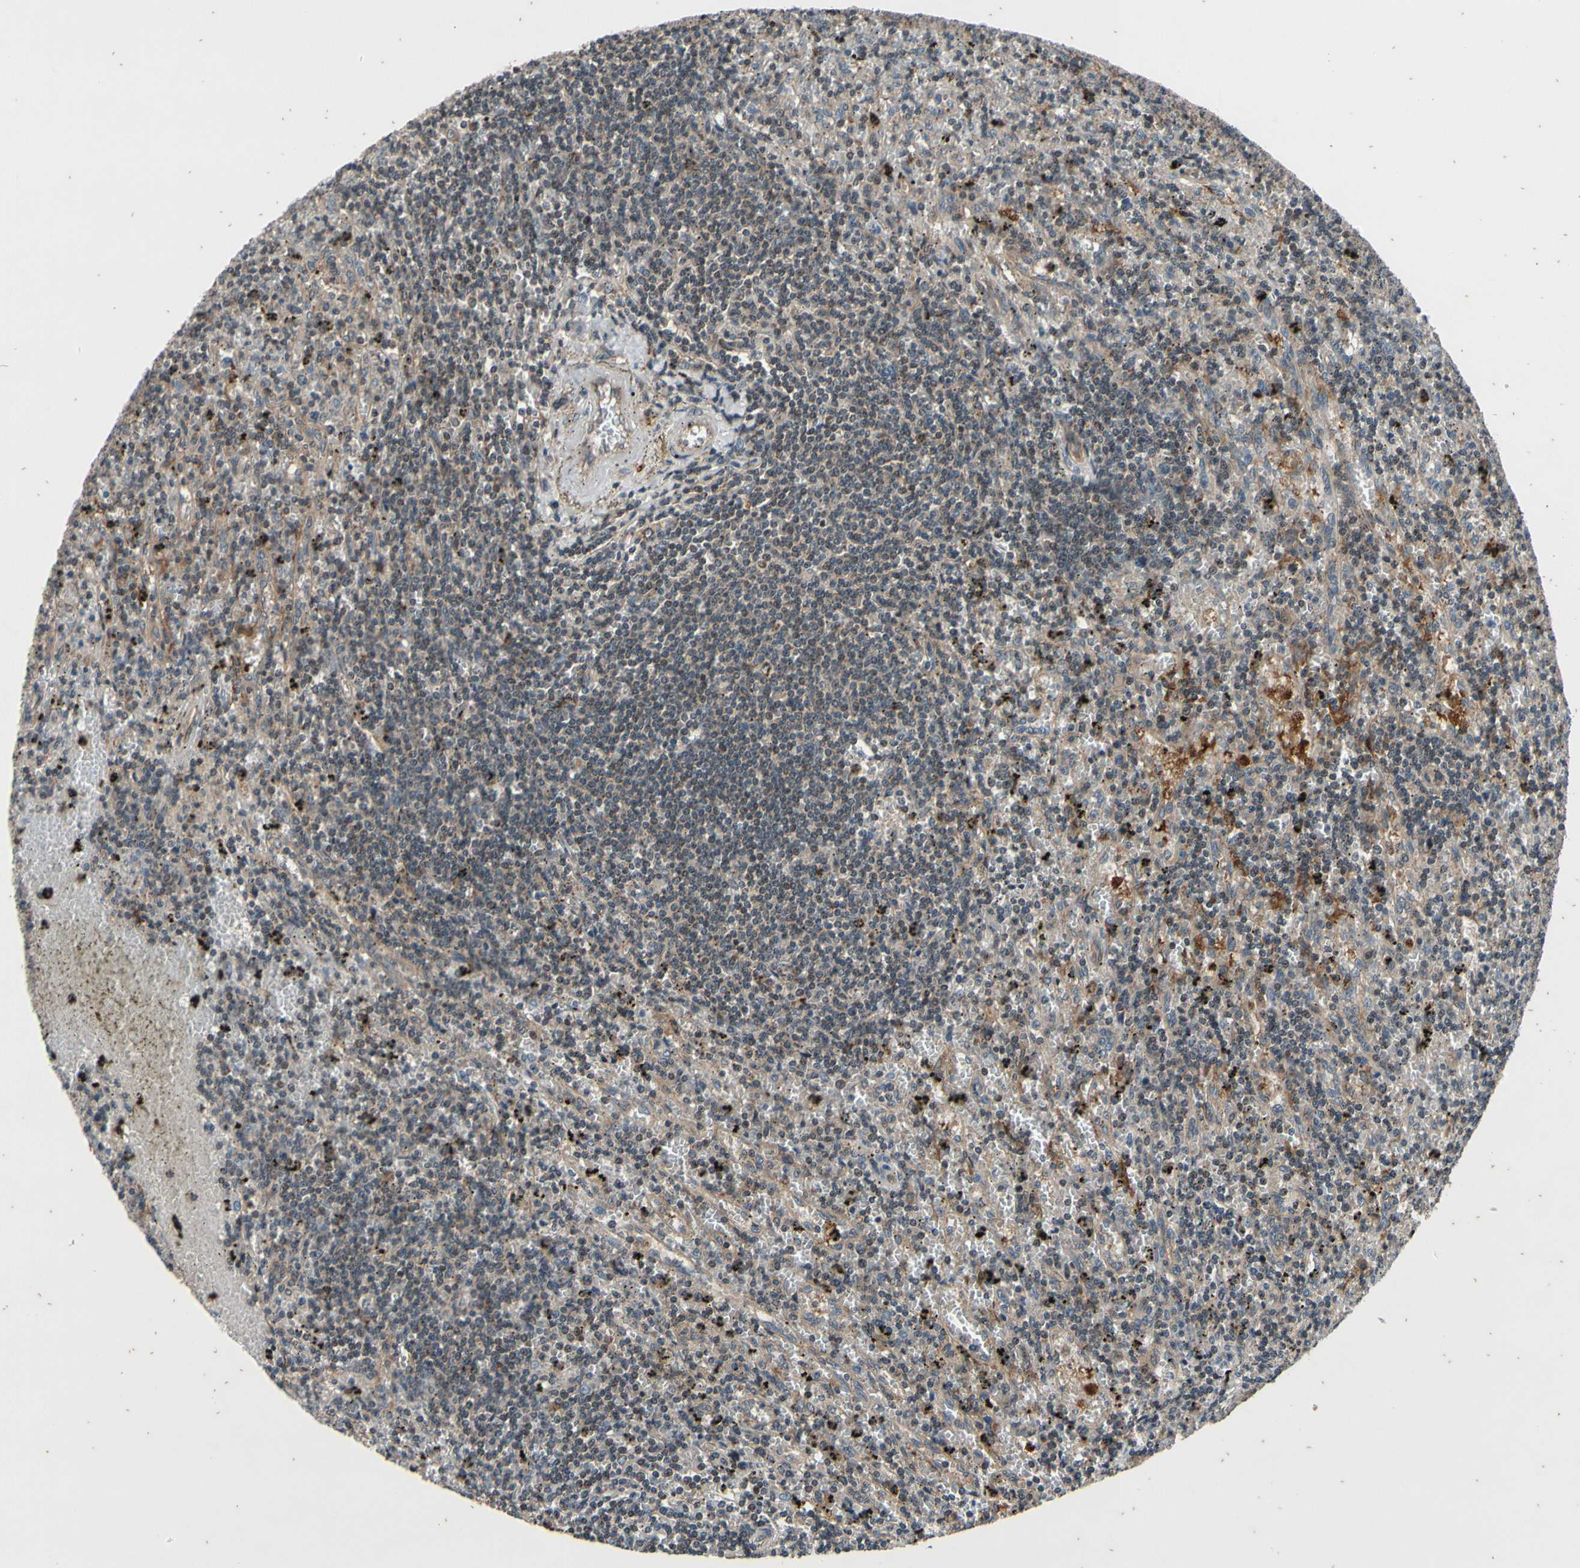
{"staining": {"intensity": "weak", "quantity": "<25%", "location": "cytoplasmic/membranous"}, "tissue": "lymphoma", "cell_type": "Tumor cells", "image_type": "cancer", "snomed": [{"axis": "morphology", "description": "Malignant lymphoma, non-Hodgkin's type, Low grade"}, {"axis": "topography", "description": "Spleen"}], "caption": "Immunohistochemistry (IHC) micrograph of neoplastic tissue: low-grade malignant lymphoma, non-Hodgkin's type stained with DAB (3,3'-diaminobenzidine) demonstrates no significant protein staining in tumor cells.", "gene": "MBTPS2", "patient": {"sex": "male", "age": 76}}